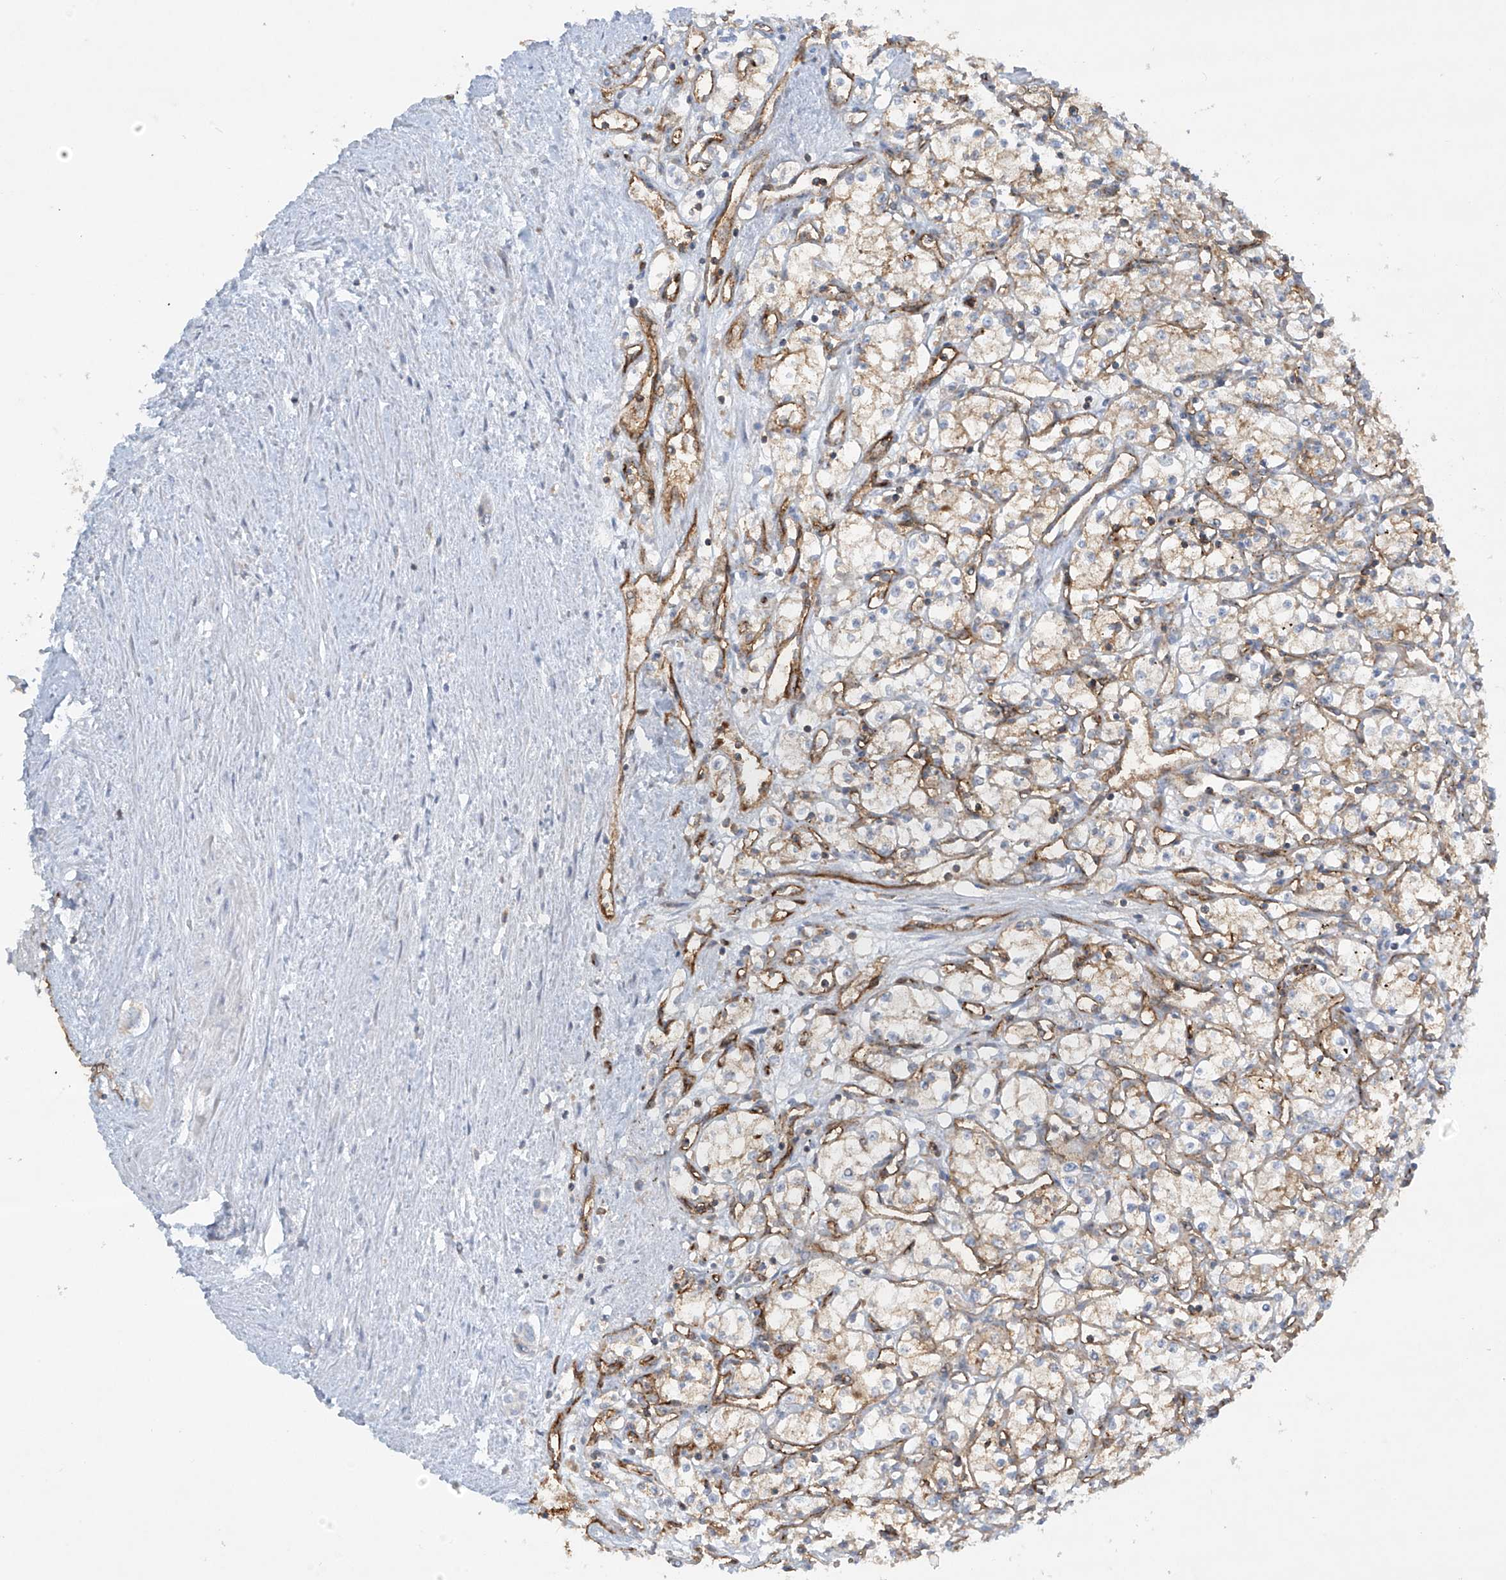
{"staining": {"intensity": "moderate", "quantity": "25%-75%", "location": "cytoplasmic/membranous"}, "tissue": "renal cancer", "cell_type": "Tumor cells", "image_type": "cancer", "snomed": [{"axis": "morphology", "description": "Adenocarcinoma, NOS"}, {"axis": "topography", "description": "Kidney"}], "caption": "This histopathology image shows renal cancer stained with IHC to label a protein in brown. The cytoplasmic/membranous of tumor cells show moderate positivity for the protein. Nuclei are counter-stained blue.", "gene": "HLA-E", "patient": {"sex": "male", "age": 59}}